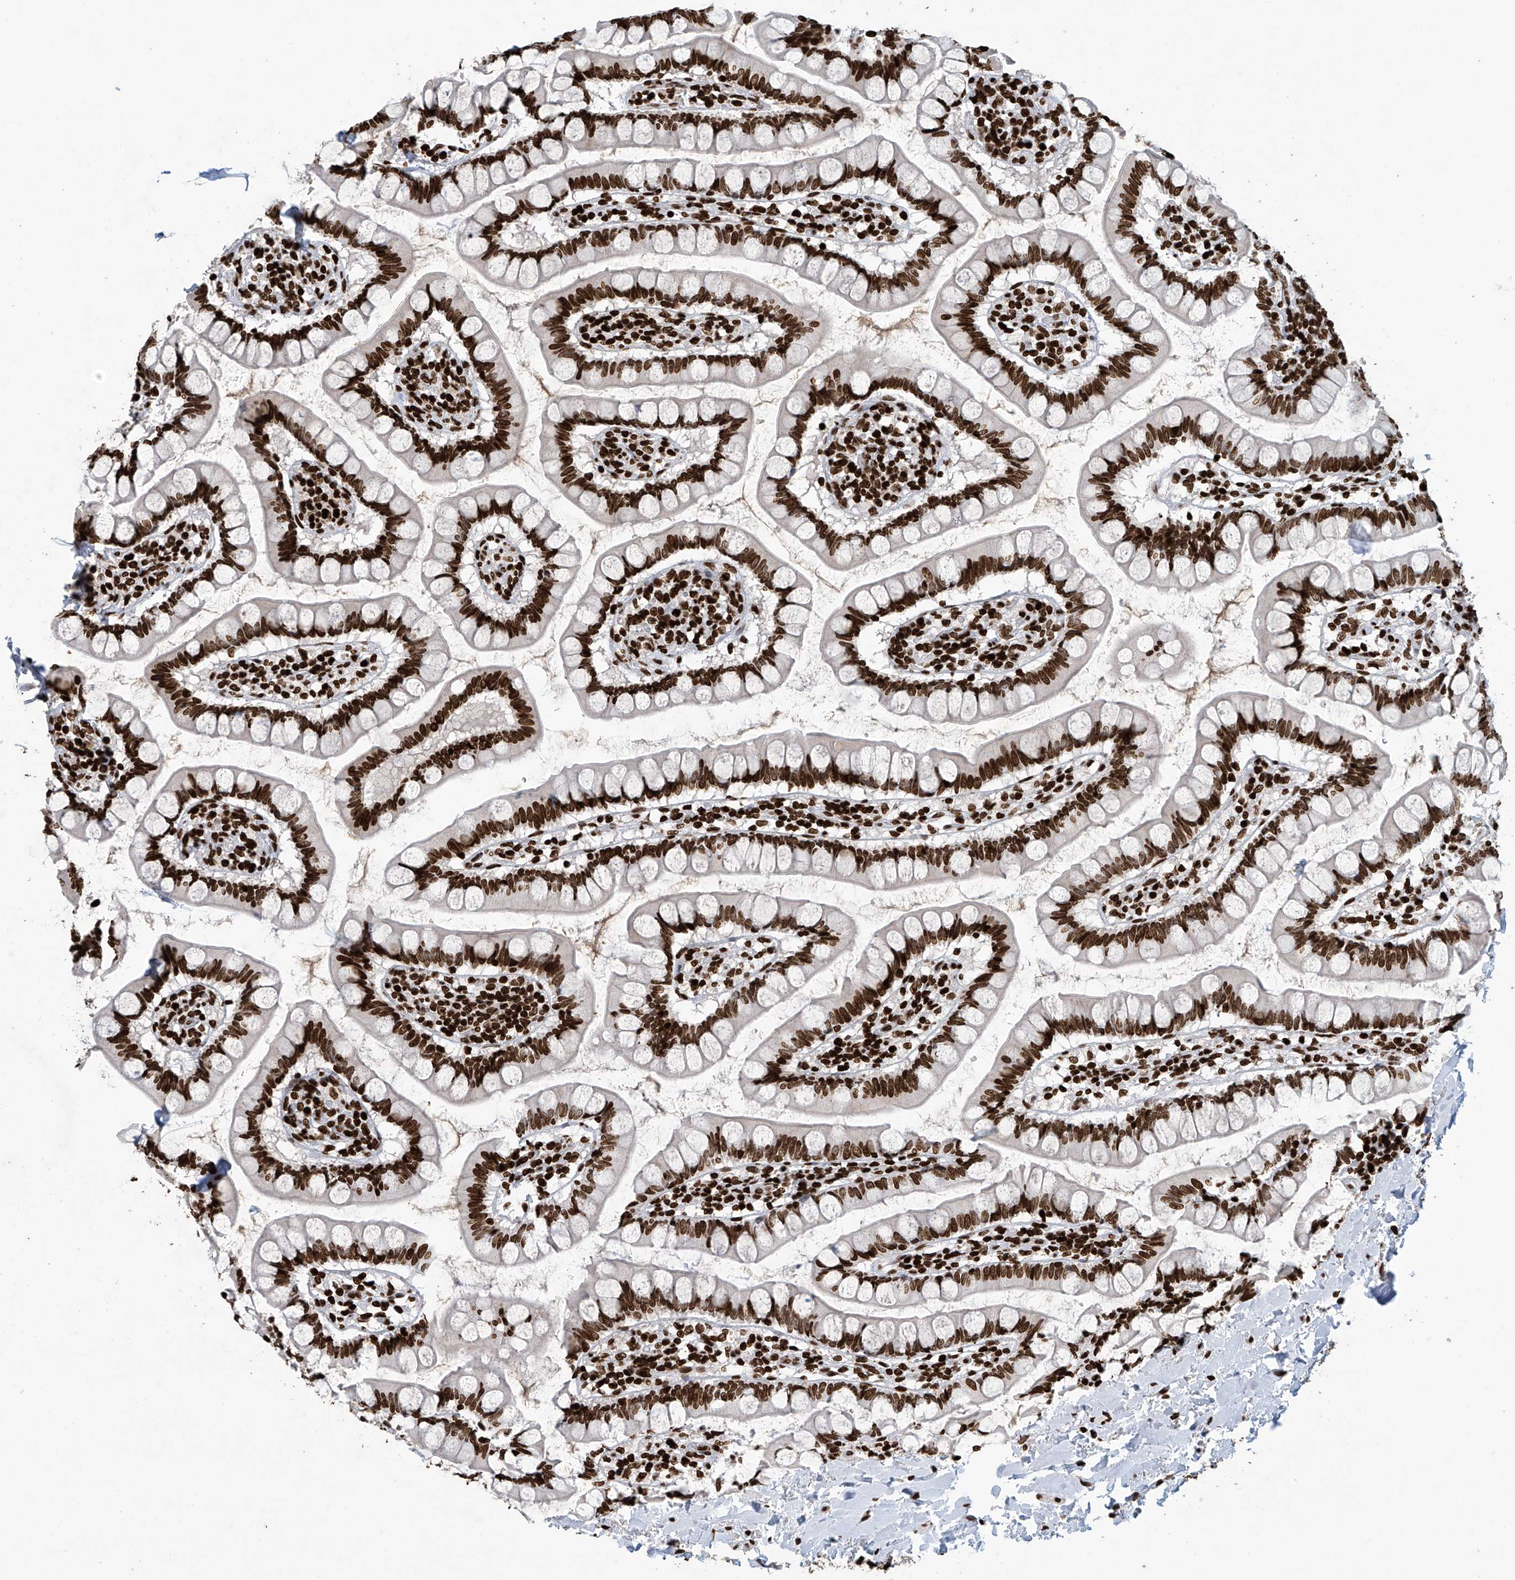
{"staining": {"intensity": "strong", "quantity": ">75%", "location": "nuclear"}, "tissue": "small intestine", "cell_type": "Glandular cells", "image_type": "normal", "snomed": [{"axis": "morphology", "description": "Normal tissue, NOS"}, {"axis": "topography", "description": "Small intestine"}], "caption": "Protein analysis of normal small intestine reveals strong nuclear expression in approximately >75% of glandular cells. (IHC, brightfield microscopy, high magnification).", "gene": "H4C16", "patient": {"sex": "female", "age": 84}}